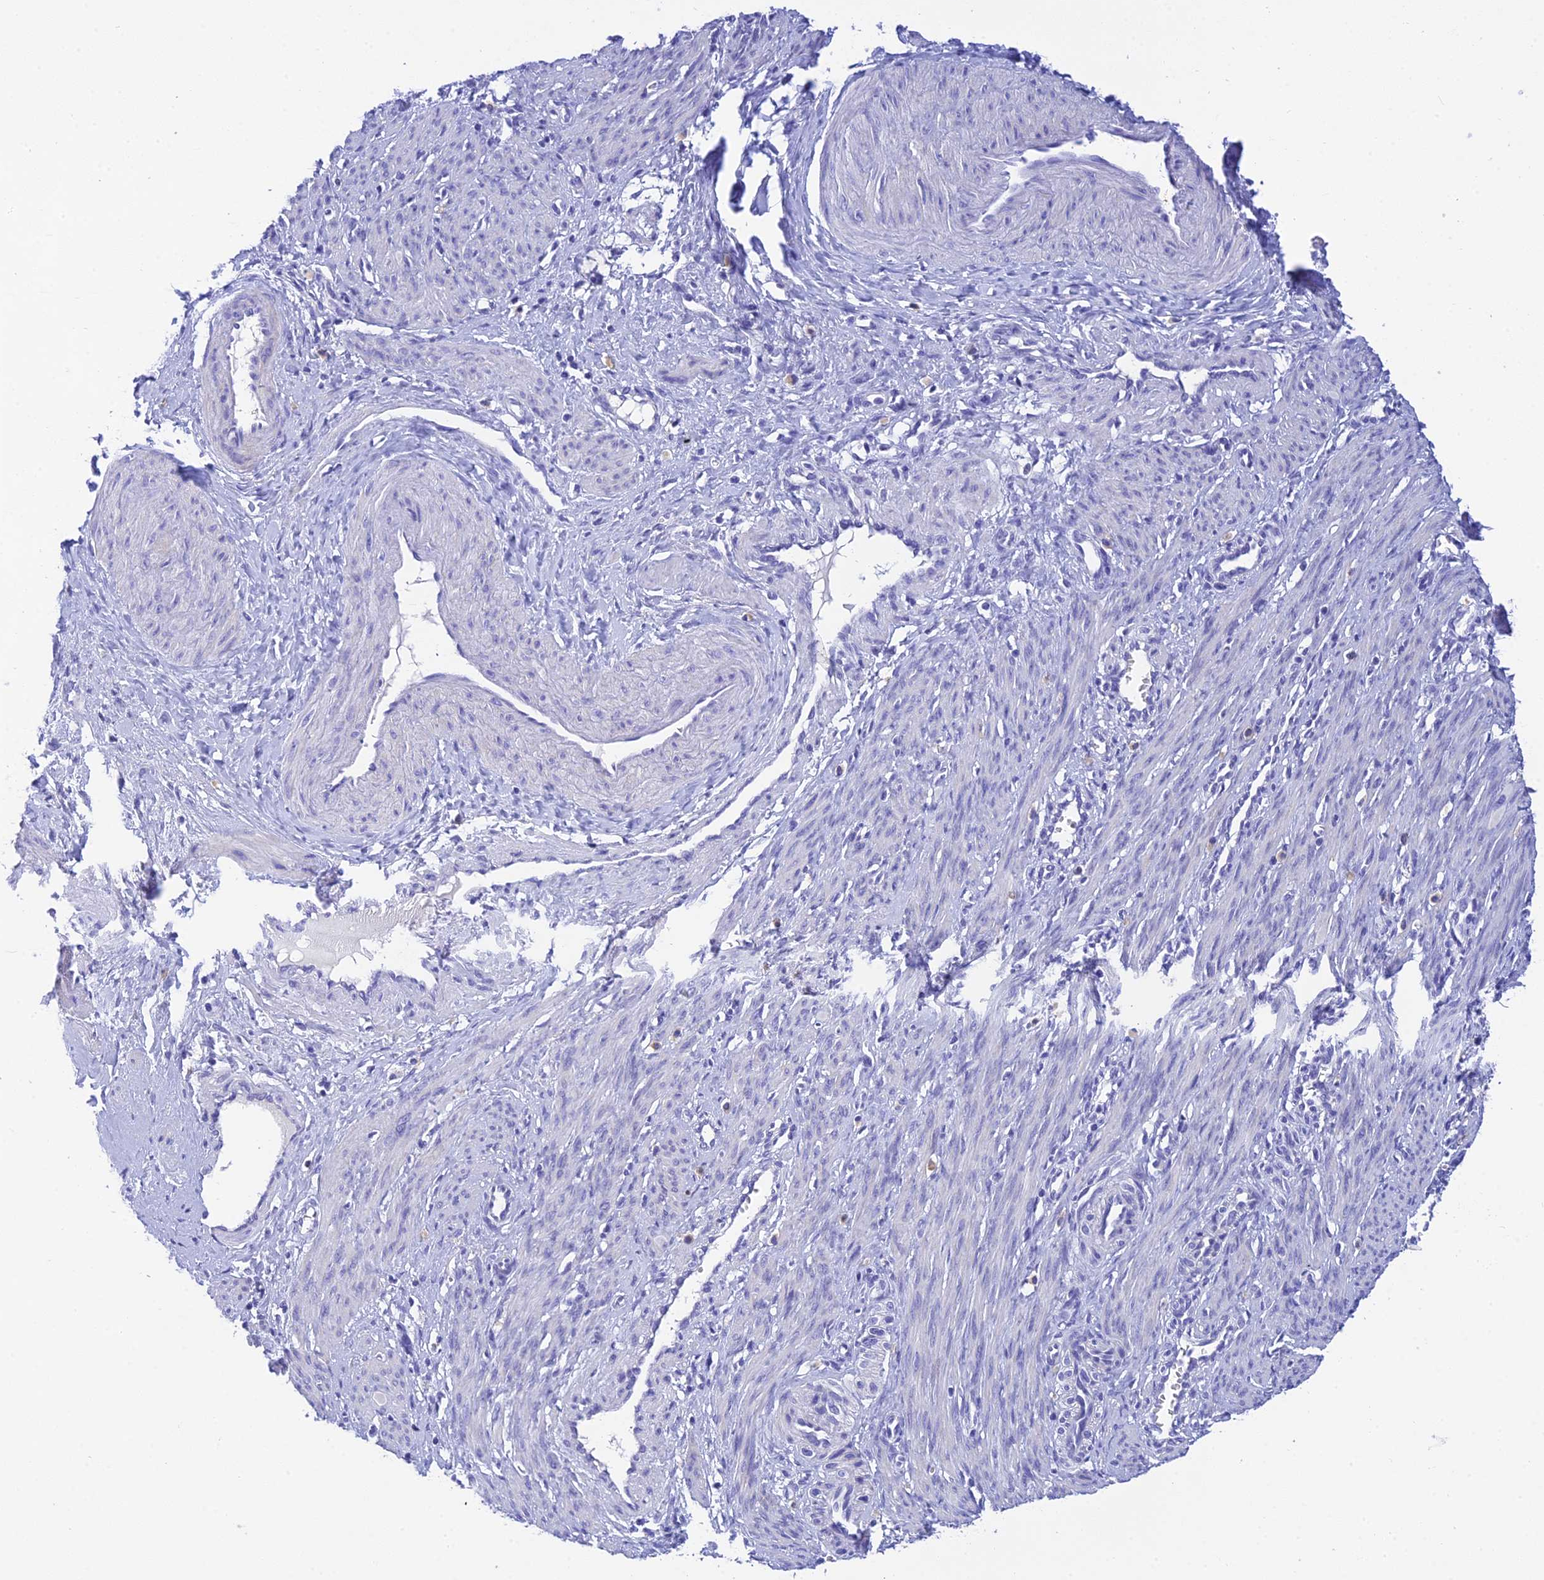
{"staining": {"intensity": "negative", "quantity": "none", "location": "none"}, "tissue": "smooth muscle", "cell_type": "Smooth muscle cells", "image_type": "normal", "snomed": [{"axis": "morphology", "description": "Normal tissue, NOS"}, {"axis": "topography", "description": "Endometrium"}], "caption": "The IHC micrograph has no significant positivity in smooth muscle cells of smooth muscle.", "gene": "KDELR3", "patient": {"sex": "female", "age": 33}}